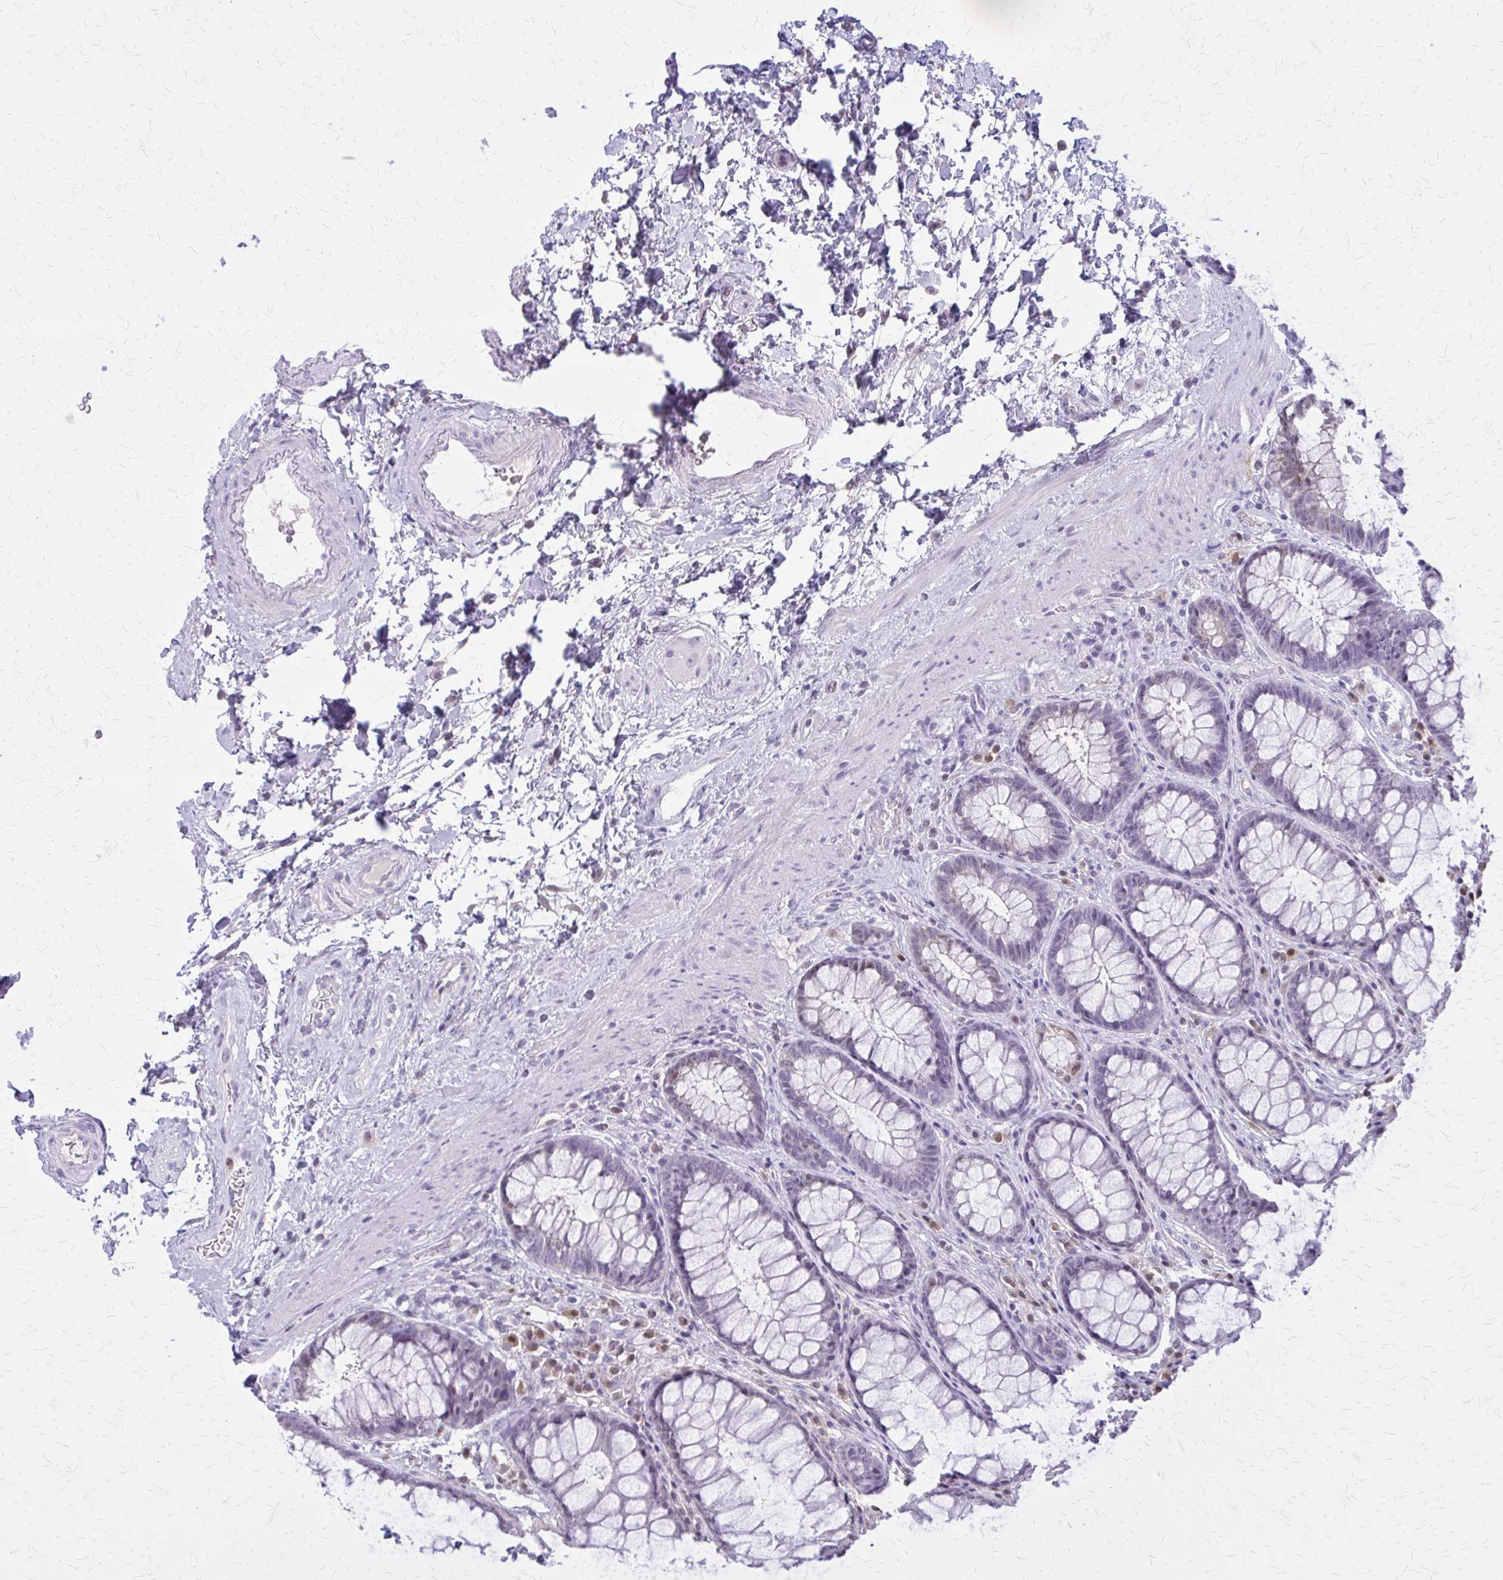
{"staining": {"intensity": "negative", "quantity": "none", "location": "none"}, "tissue": "rectum", "cell_type": "Glandular cells", "image_type": "normal", "snomed": [{"axis": "morphology", "description": "Normal tissue, NOS"}, {"axis": "topography", "description": "Rectum"}], "caption": "Image shows no significant protein staining in glandular cells of normal rectum.", "gene": "GLRX", "patient": {"sex": "male", "age": 72}}